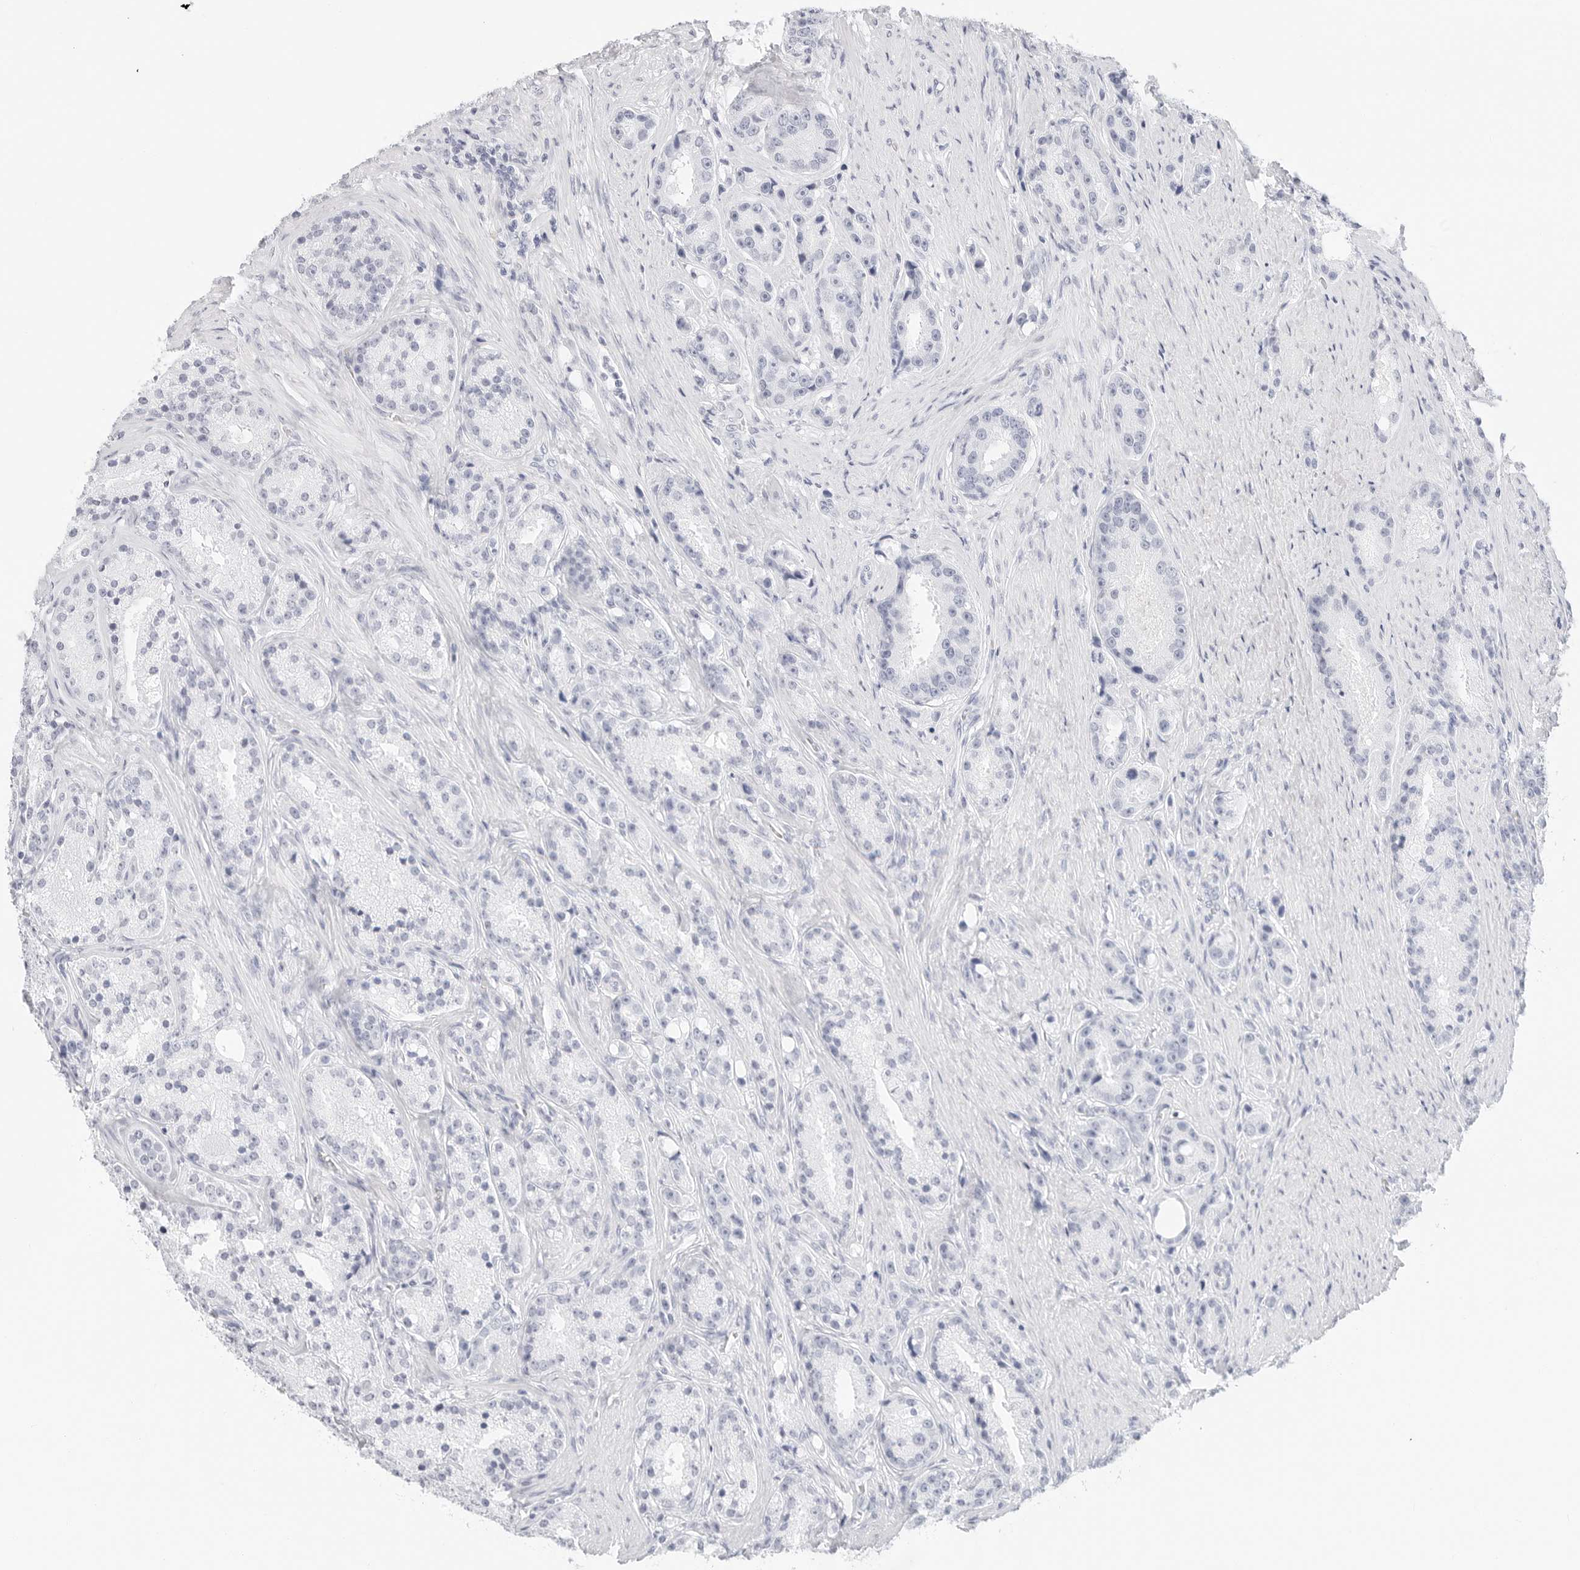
{"staining": {"intensity": "negative", "quantity": "none", "location": "none"}, "tissue": "prostate cancer", "cell_type": "Tumor cells", "image_type": "cancer", "snomed": [{"axis": "morphology", "description": "Adenocarcinoma, High grade"}, {"axis": "topography", "description": "Prostate"}], "caption": "Histopathology image shows no protein positivity in tumor cells of prostate high-grade adenocarcinoma tissue. The staining is performed using DAB (3,3'-diaminobenzidine) brown chromogen with nuclei counter-stained in using hematoxylin.", "gene": "TFF2", "patient": {"sex": "male", "age": 60}}